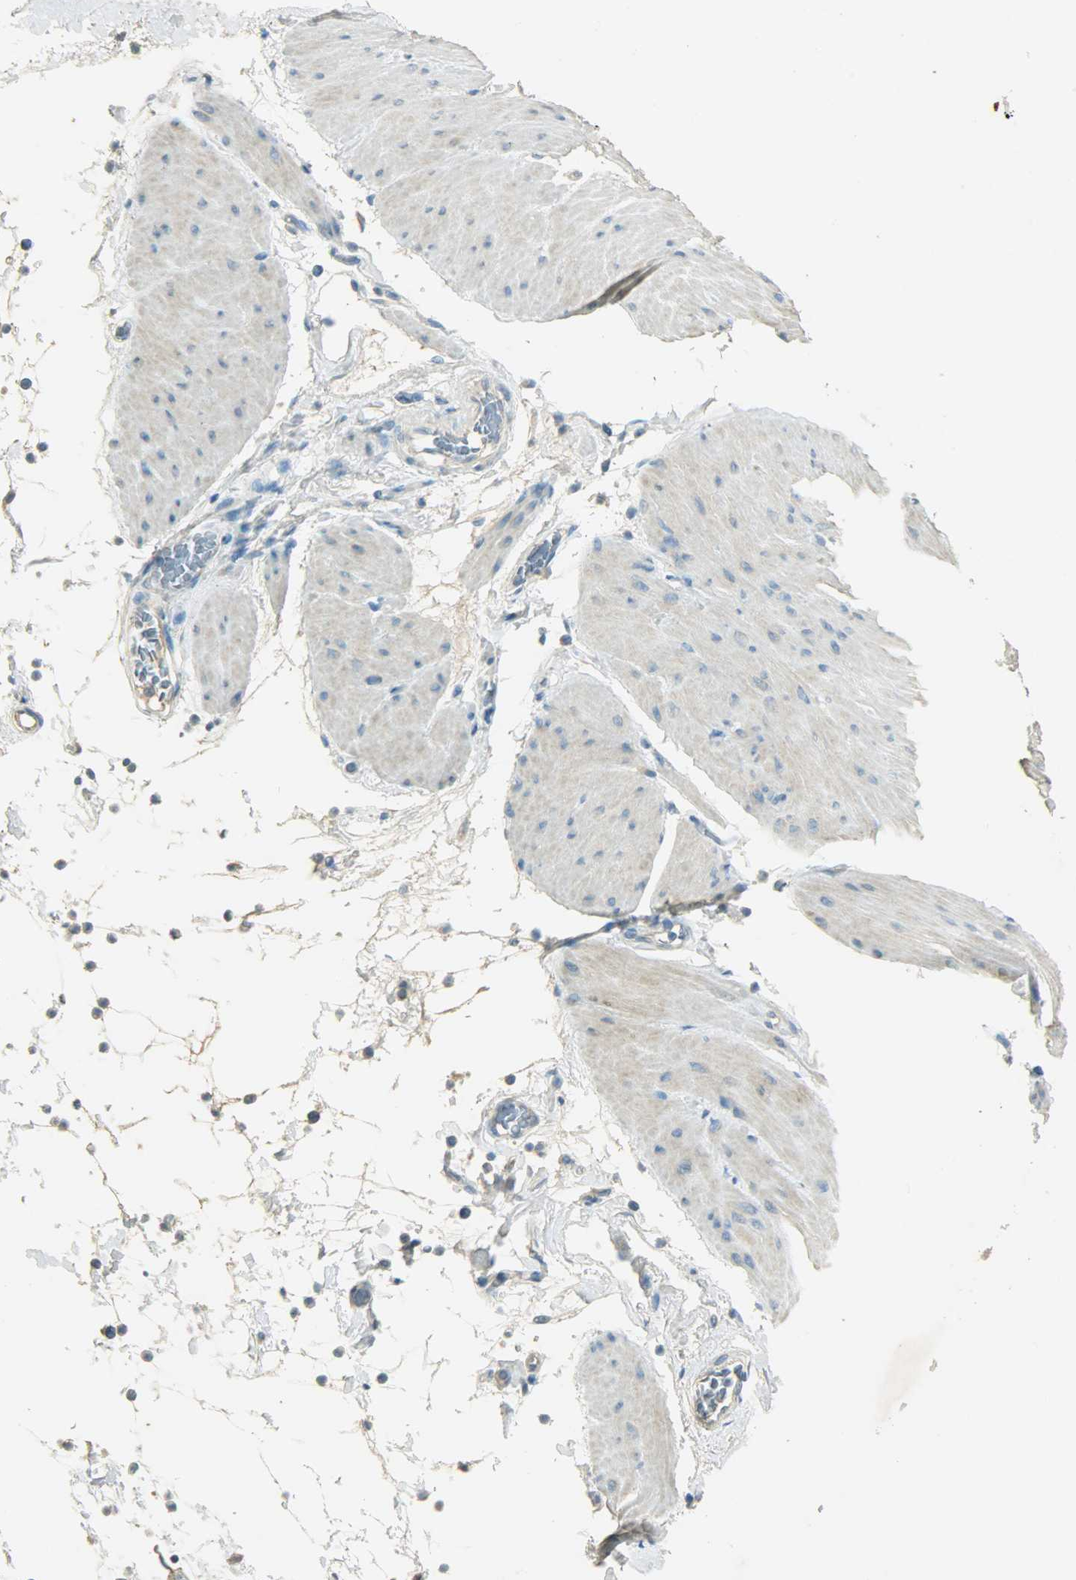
{"staining": {"intensity": "weak", "quantity": "25%-75%", "location": "cytoplasmic/membranous"}, "tissue": "smooth muscle", "cell_type": "Smooth muscle cells", "image_type": "normal", "snomed": [{"axis": "morphology", "description": "Normal tissue, NOS"}, {"axis": "topography", "description": "Smooth muscle"}, {"axis": "topography", "description": "Colon"}], "caption": "Brown immunohistochemical staining in unremarkable smooth muscle reveals weak cytoplasmic/membranous expression in about 25%-75% of smooth muscle cells. (DAB IHC, brown staining for protein, blue staining for nuclei).", "gene": "TPX2", "patient": {"sex": "male", "age": 67}}